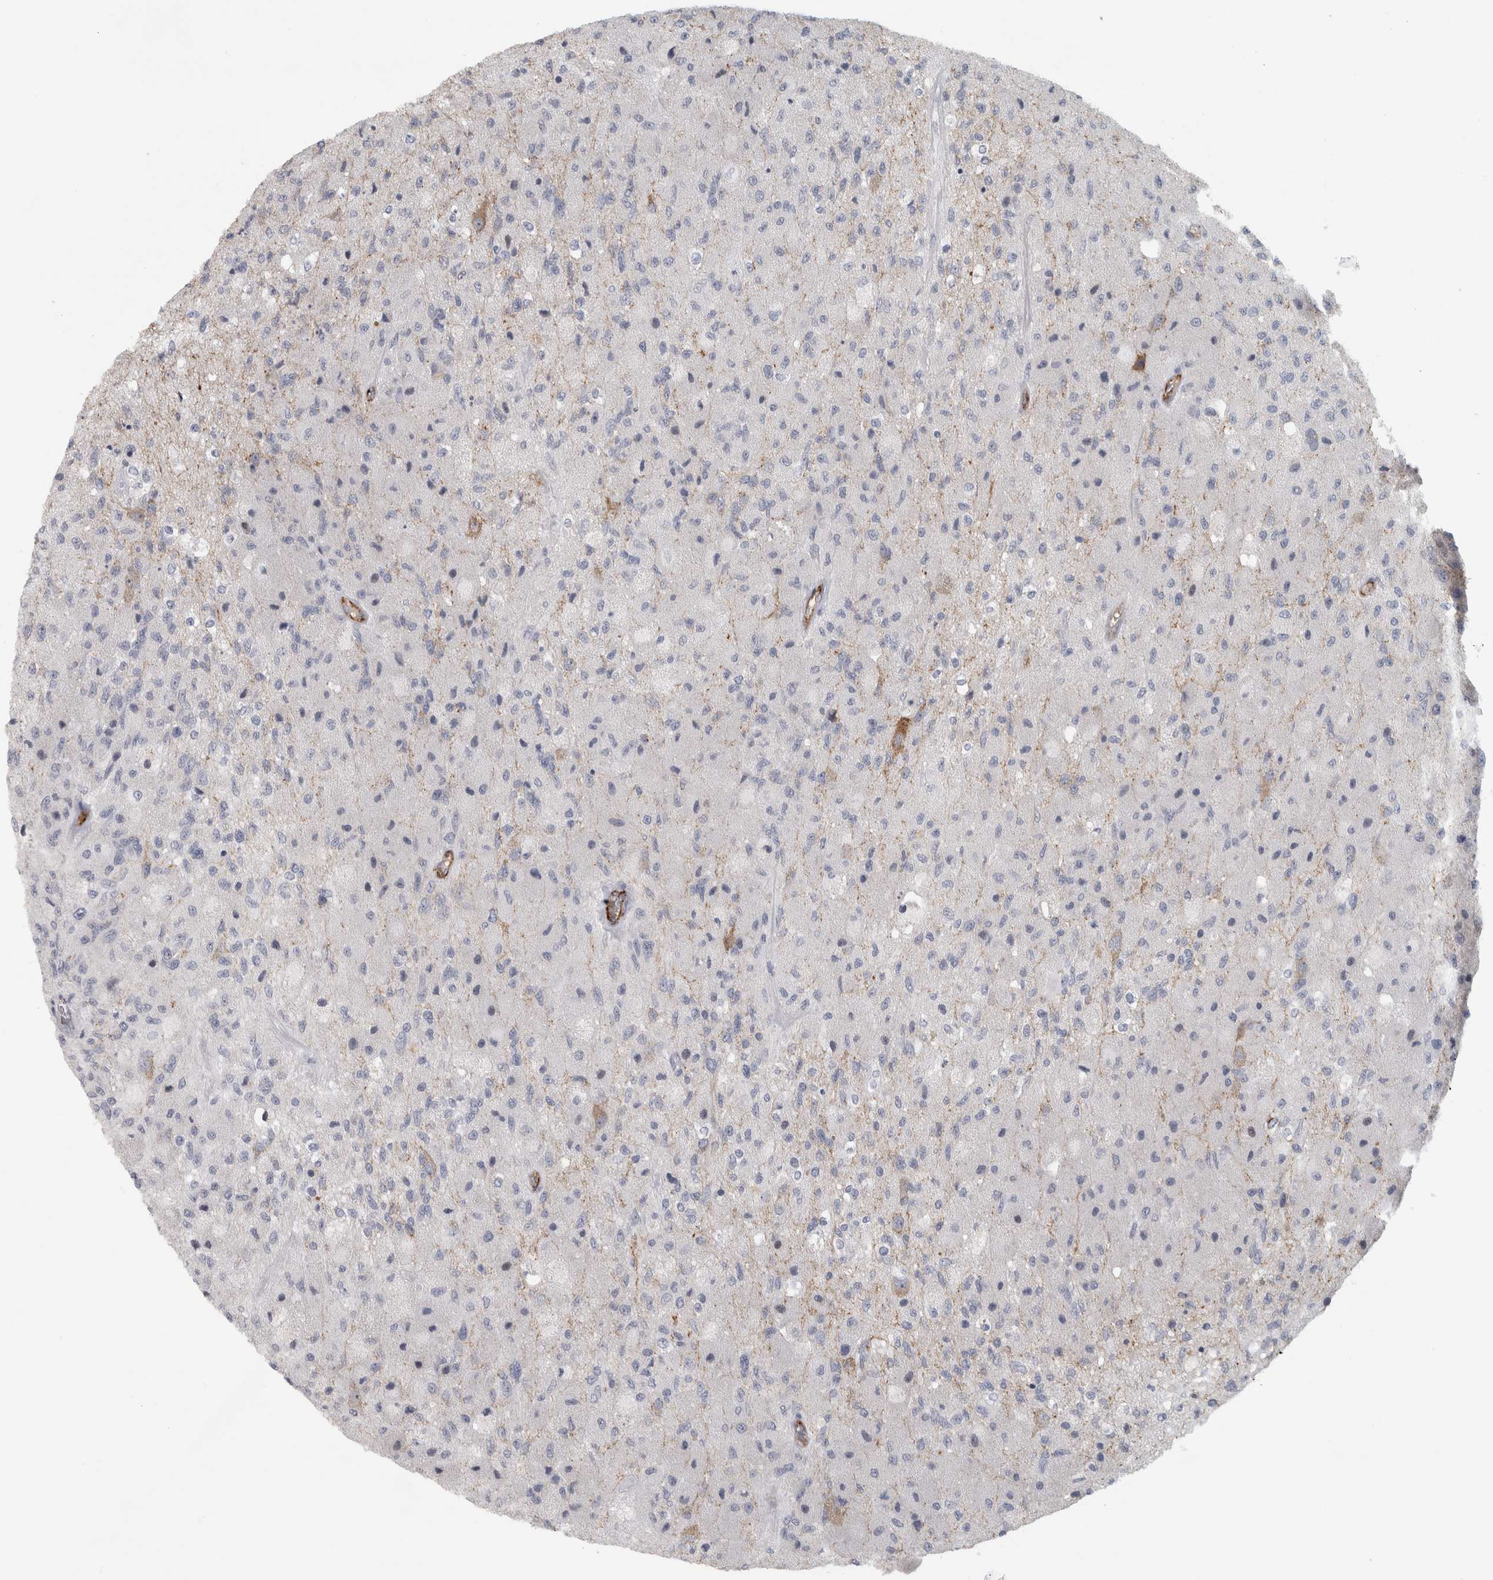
{"staining": {"intensity": "negative", "quantity": "none", "location": "none"}, "tissue": "glioma", "cell_type": "Tumor cells", "image_type": "cancer", "snomed": [{"axis": "morphology", "description": "Normal tissue, NOS"}, {"axis": "morphology", "description": "Glioma, malignant, High grade"}, {"axis": "topography", "description": "Cerebral cortex"}], "caption": "IHC of human glioma demonstrates no staining in tumor cells. (Stains: DAB IHC with hematoxylin counter stain, Microscopy: brightfield microscopy at high magnification).", "gene": "PTPRN2", "patient": {"sex": "male", "age": 77}}